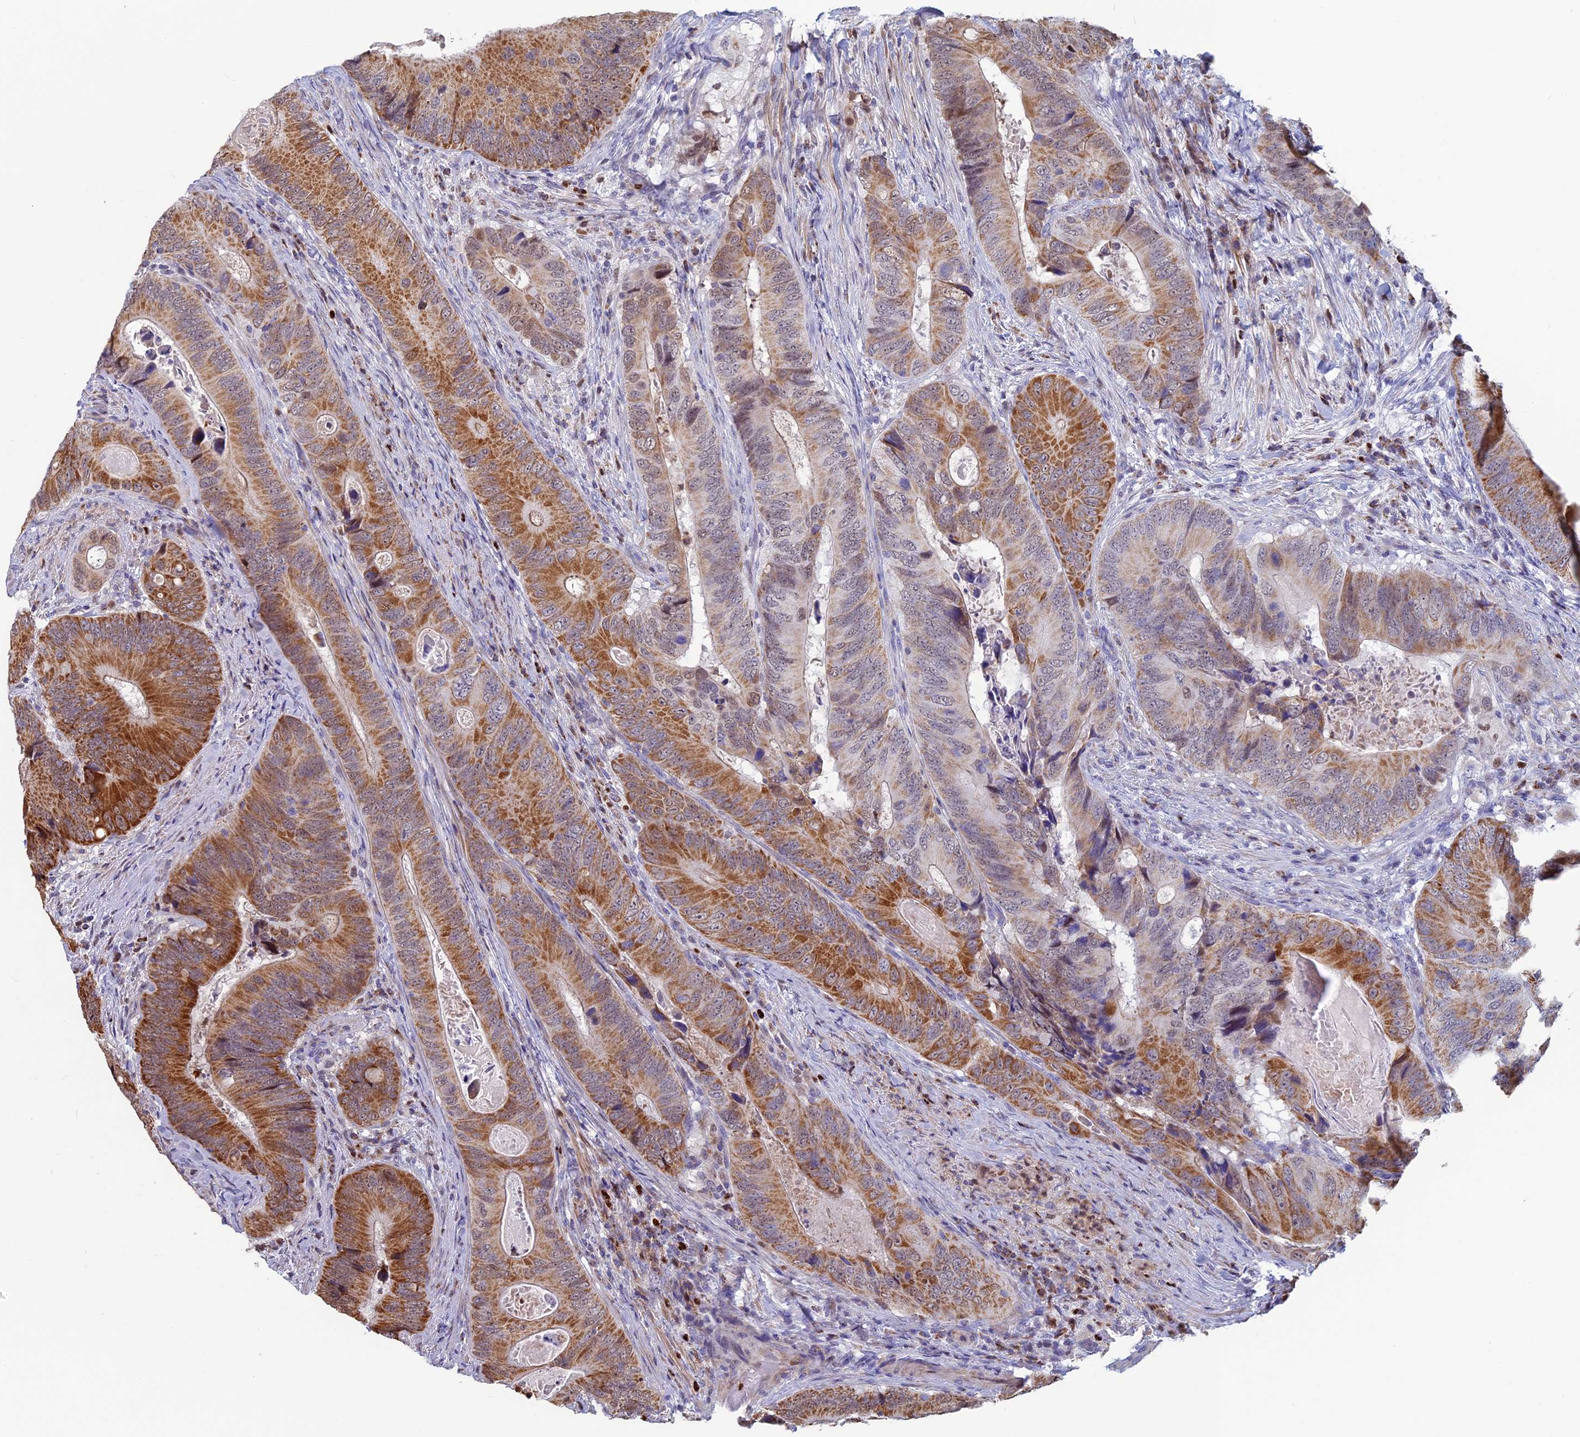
{"staining": {"intensity": "moderate", "quantity": ">75%", "location": "cytoplasmic/membranous"}, "tissue": "colorectal cancer", "cell_type": "Tumor cells", "image_type": "cancer", "snomed": [{"axis": "morphology", "description": "Adenocarcinoma, NOS"}, {"axis": "topography", "description": "Colon"}], "caption": "Protein analysis of colorectal cancer (adenocarcinoma) tissue displays moderate cytoplasmic/membranous expression in about >75% of tumor cells.", "gene": "ACSS1", "patient": {"sex": "male", "age": 84}}